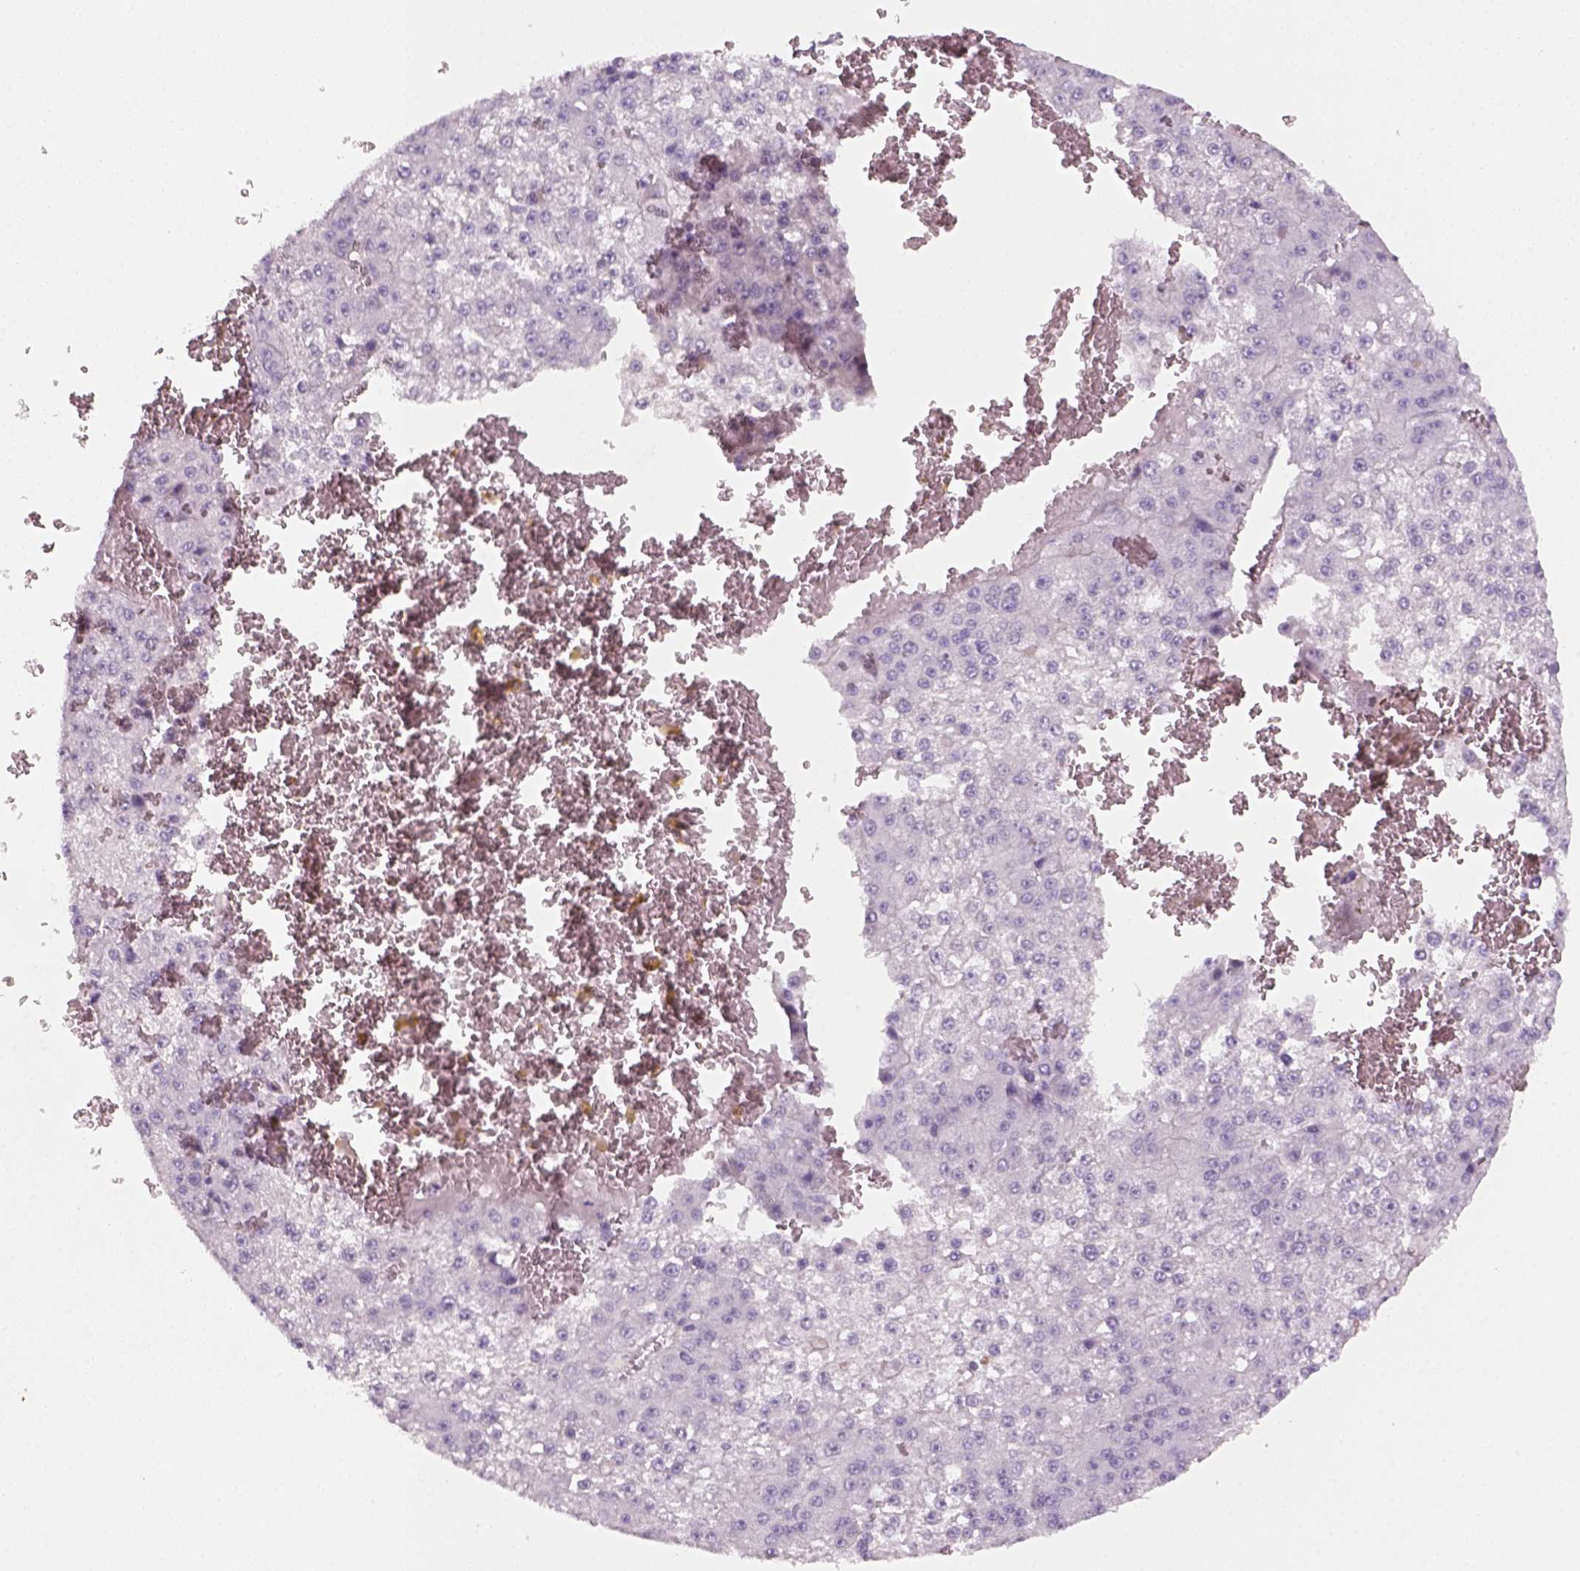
{"staining": {"intensity": "negative", "quantity": "none", "location": "none"}, "tissue": "liver cancer", "cell_type": "Tumor cells", "image_type": "cancer", "snomed": [{"axis": "morphology", "description": "Carcinoma, Hepatocellular, NOS"}, {"axis": "topography", "description": "Liver"}], "caption": "Immunohistochemistry (IHC) micrograph of neoplastic tissue: human liver hepatocellular carcinoma stained with DAB (3,3'-diaminobenzidine) reveals no significant protein staining in tumor cells. Brightfield microscopy of immunohistochemistry (IHC) stained with DAB (3,3'-diaminobenzidine) (brown) and hematoxylin (blue), captured at high magnification.", "gene": "KRT25", "patient": {"sex": "female", "age": 73}}